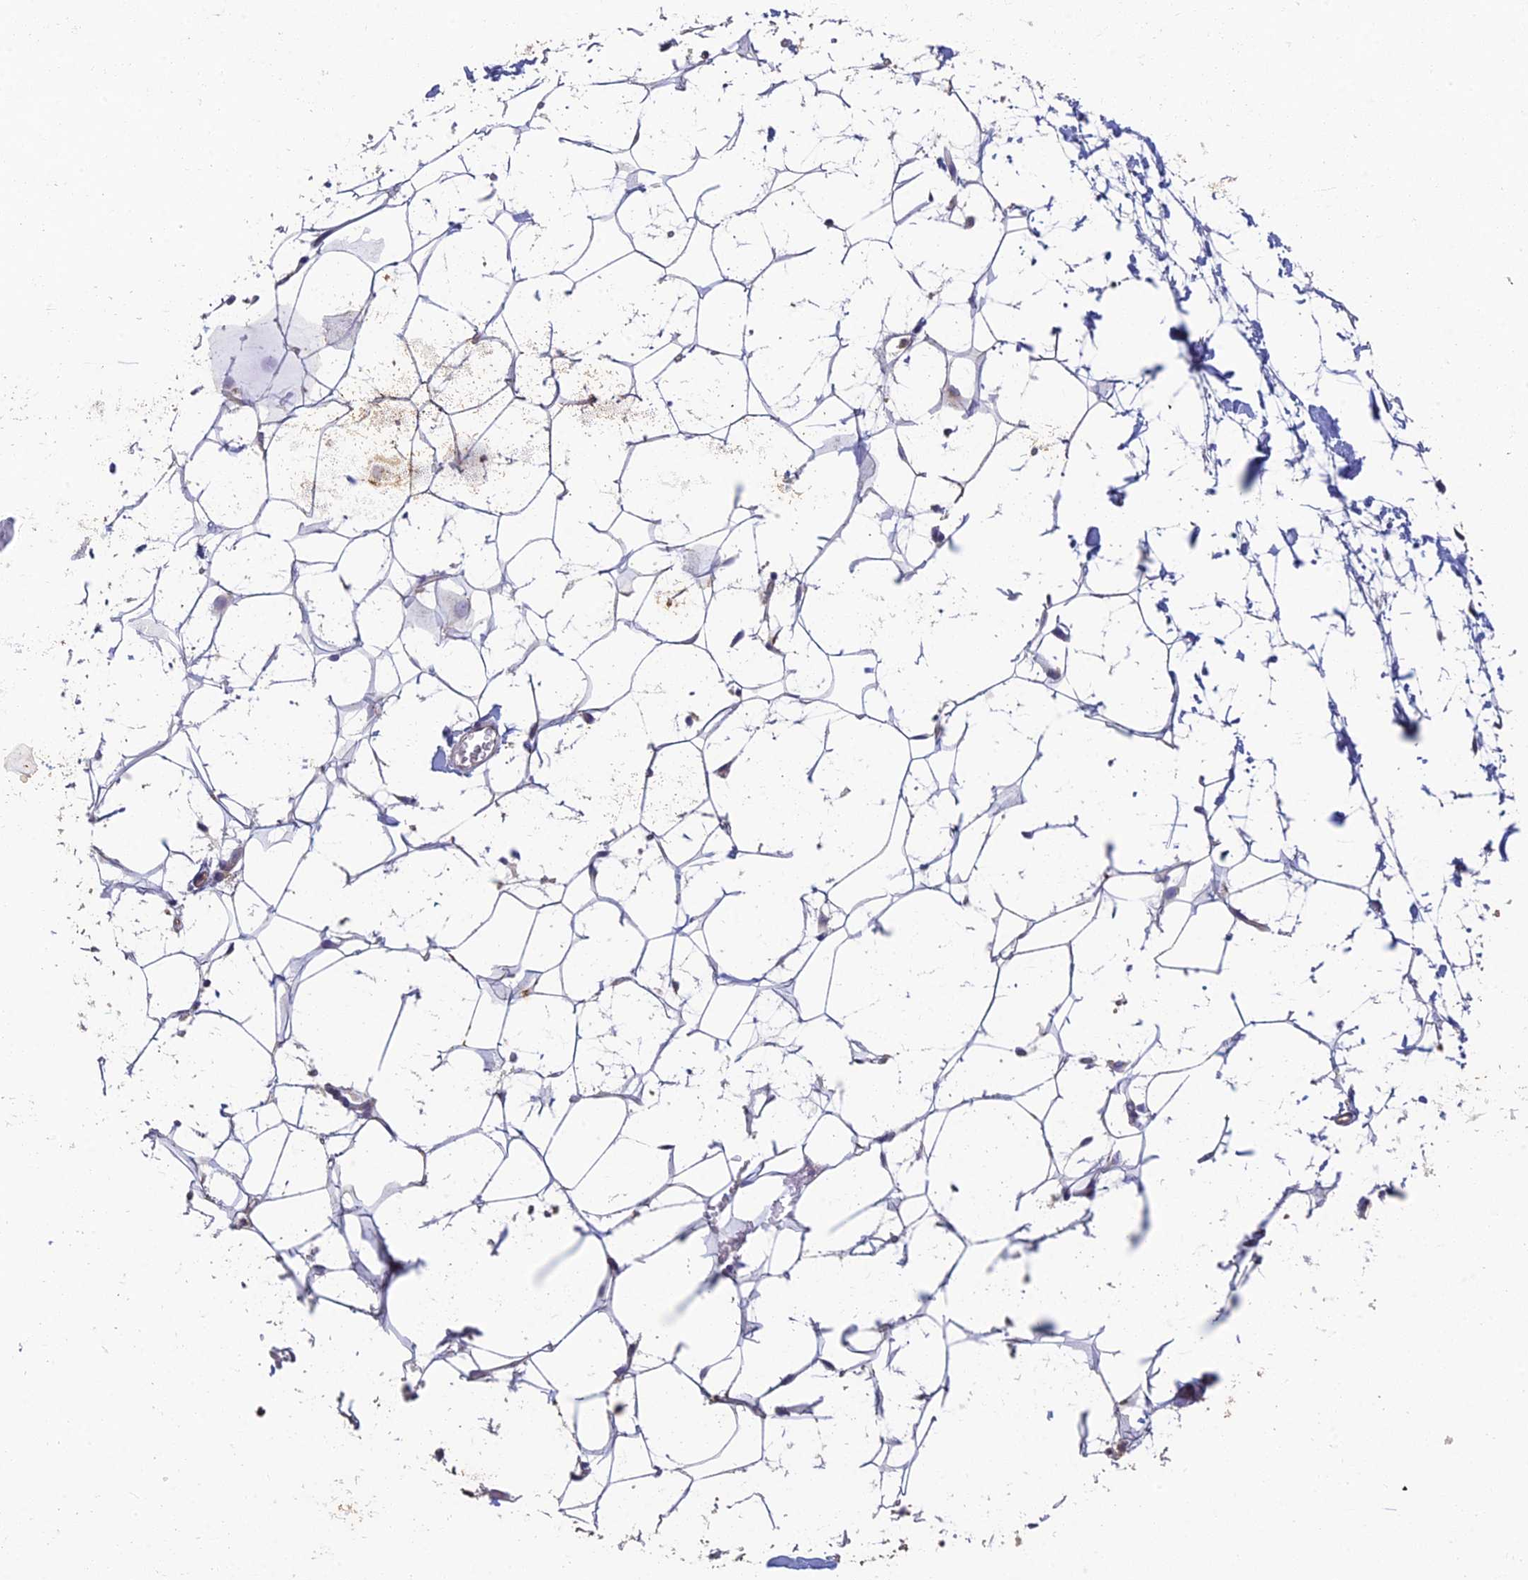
{"staining": {"intensity": "negative", "quantity": "none", "location": "none"}, "tissue": "adipose tissue", "cell_type": "Adipocytes", "image_type": "normal", "snomed": [{"axis": "morphology", "description": "Normal tissue, NOS"}, {"axis": "topography", "description": "Breast"}], "caption": "There is no significant staining in adipocytes of adipose tissue. (Brightfield microscopy of DAB (3,3'-diaminobenzidine) immunohistochemistry at high magnification).", "gene": "ADAMTS13", "patient": {"sex": "female", "age": 26}}